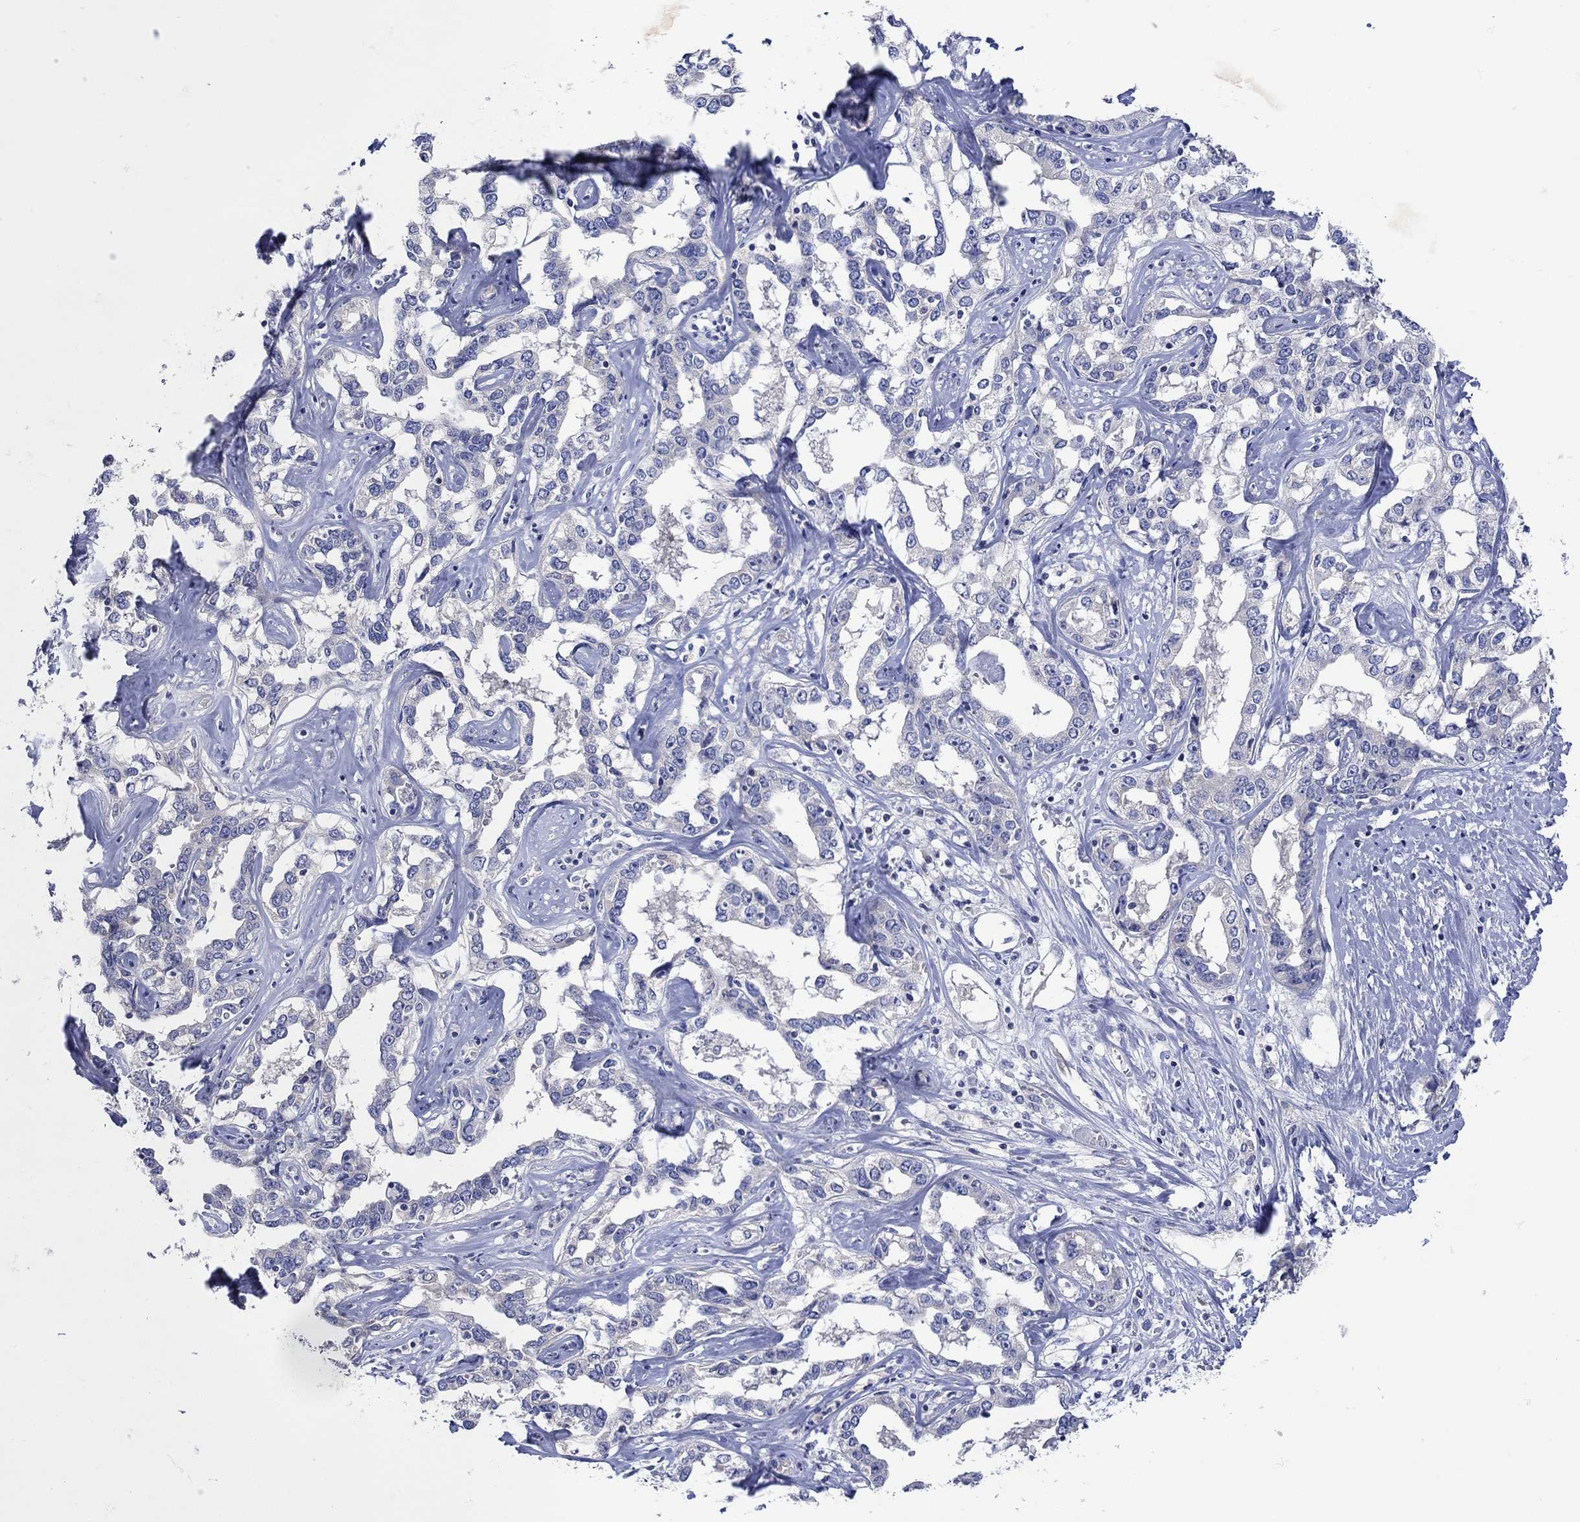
{"staining": {"intensity": "negative", "quantity": "none", "location": "none"}, "tissue": "liver cancer", "cell_type": "Tumor cells", "image_type": "cancer", "snomed": [{"axis": "morphology", "description": "Cholangiocarcinoma"}, {"axis": "topography", "description": "Liver"}], "caption": "High magnification brightfield microscopy of liver cholangiocarcinoma stained with DAB (3,3'-diaminobenzidine) (brown) and counterstained with hematoxylin (blue): tumor cells show no significant positivity.", "gene": "MSI1", "patient": {"sex": "male", "age": 59}}